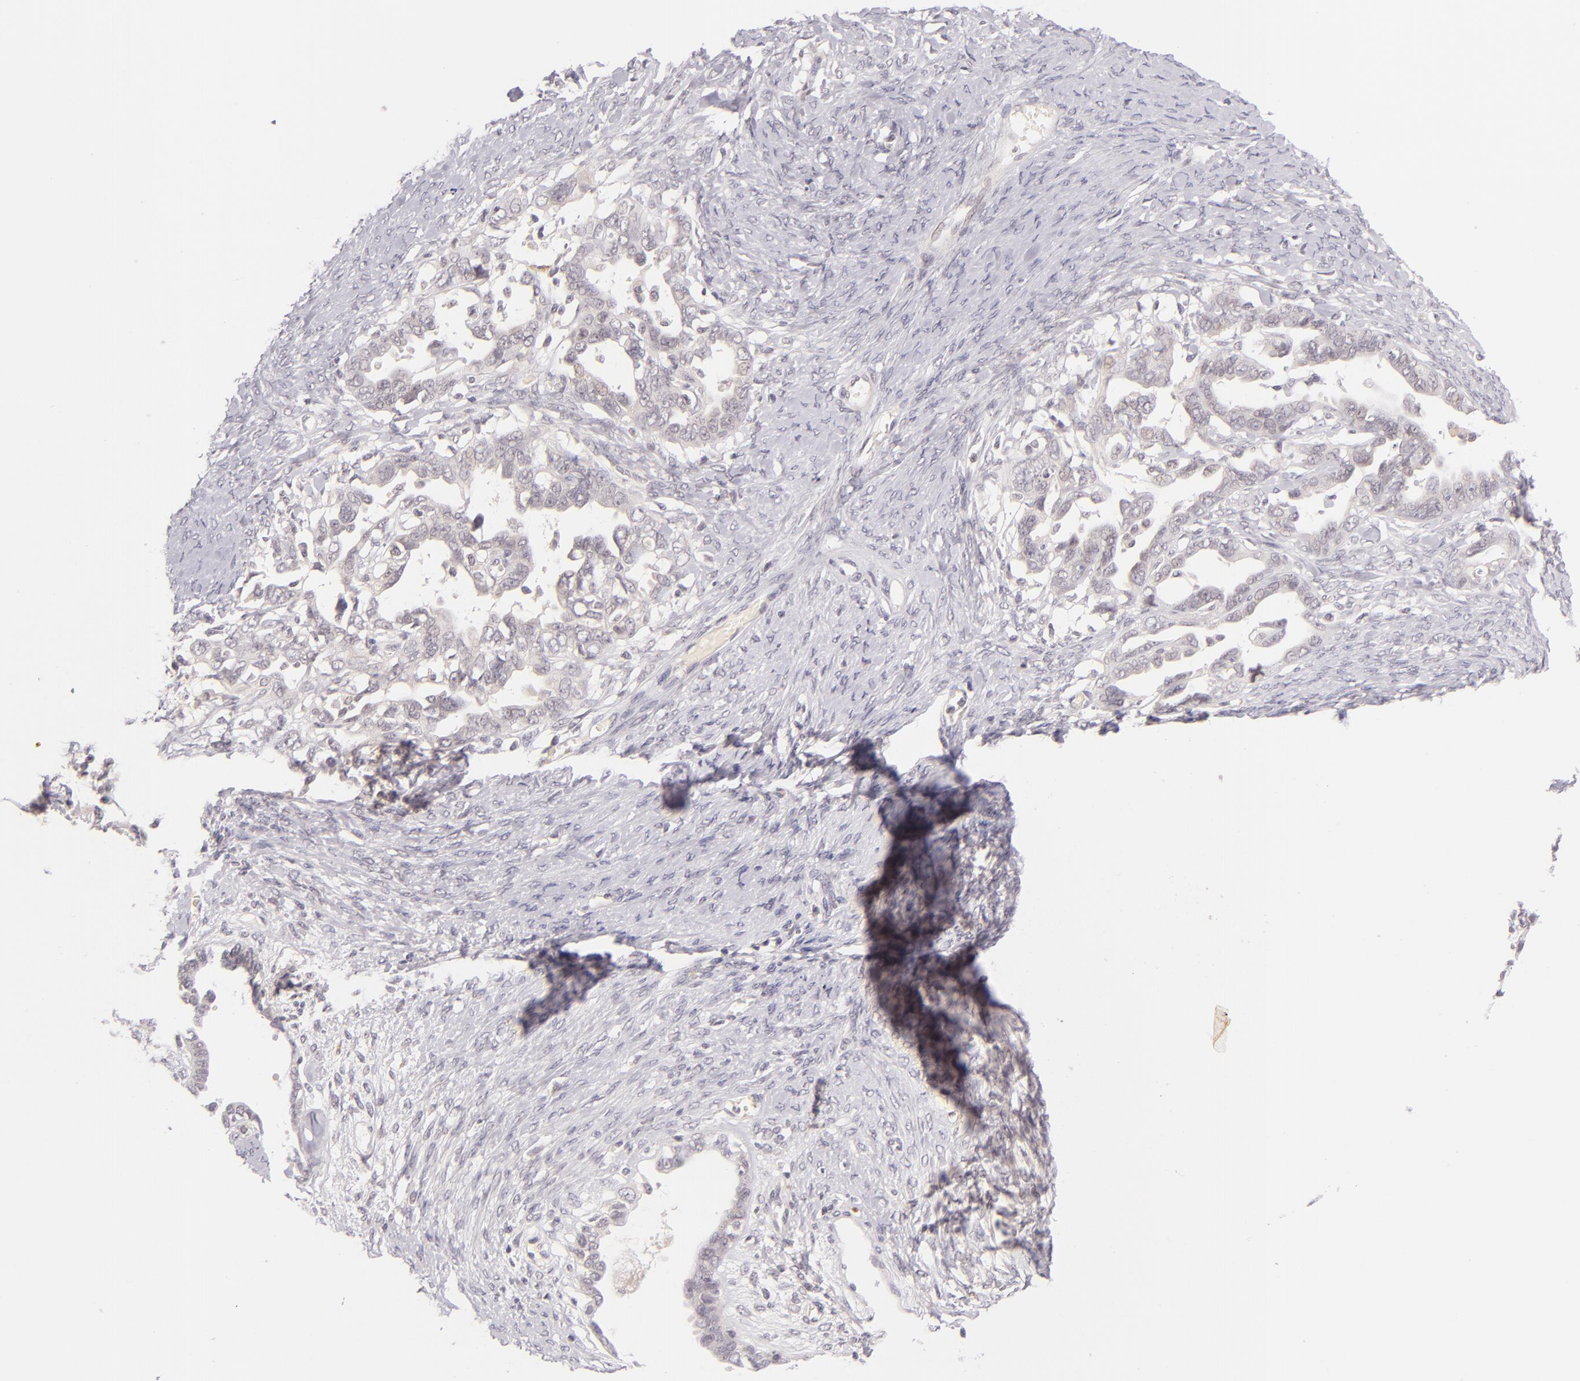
{"staining": {"intensity": "negative", "quantity": "none", "location": "none"}, "tissue": "ovarian cancer", "cell_type": "Tumor cells", "image_type": "cancer", "snomed": [{"axis": "morphology", "description": "Cystadenocarcinoma, serous, NOS"}, {"axis": "topography", "description": "Ovary"}], "caption": "There is no significant staining in tumor cells of ovarian serous cystadenocarcinoma.", "gene": "CASP8", "patient": {"sex": "female", "age": 69}}